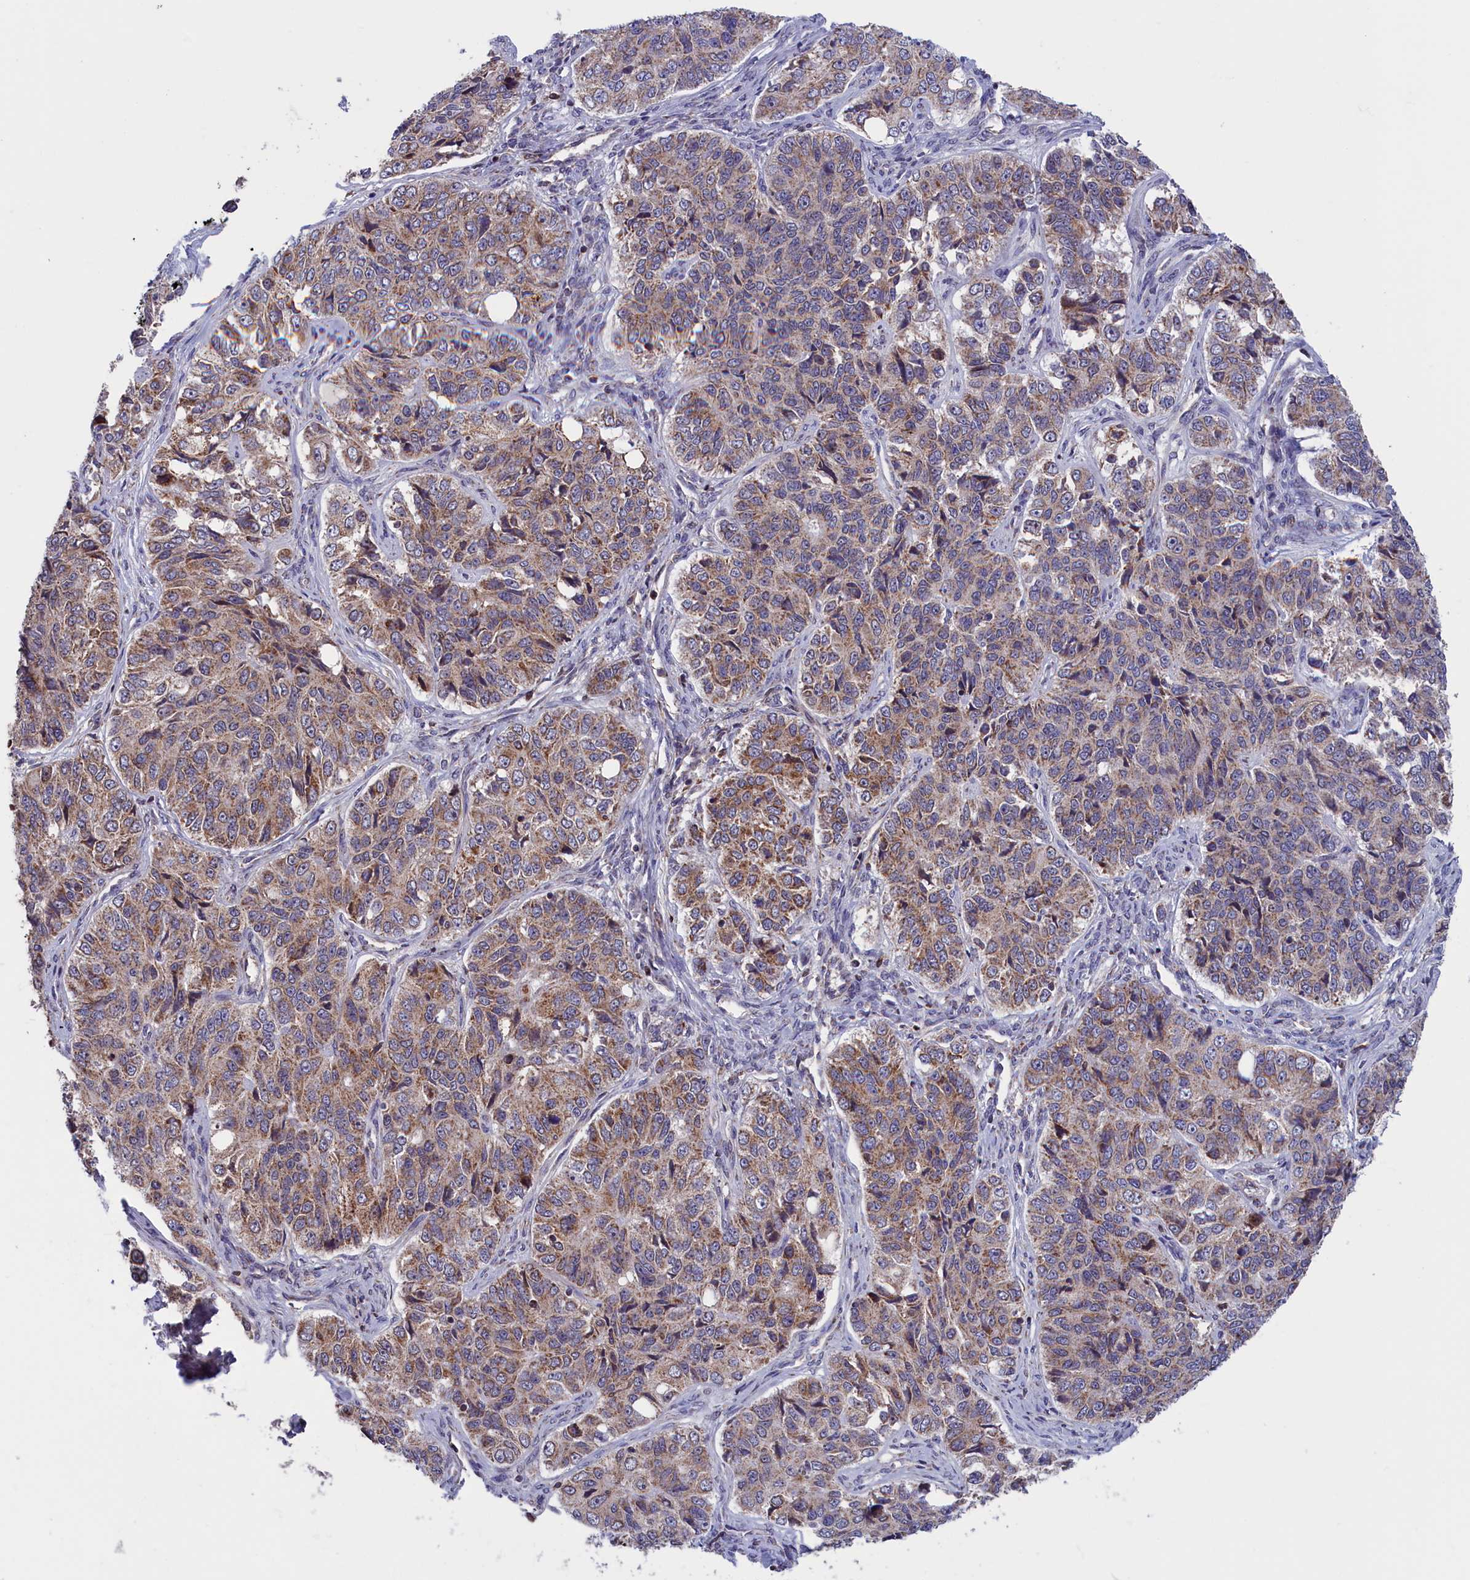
{"staining": {"intensity": "weak", "quantity": "25%-75%", "location": "cytoplasmic/membranous"}, "tissue": "ovarian cancer", "cell_type": "Tumor cells", "image_type": "cancer", "snomed": [{"axis": "morphology", "description": "Carcinoma, endometroid"}, {"axis": "topography", "description": "Ovary"}], "caption": "Tumor cells show weak cytoplasmic/membranous staining in about 25%-75% of cells in ovarian cancer (endometroid carcinoma).", "gene": "TIMM44", "patient": {"sex": "female", "age": 51}}